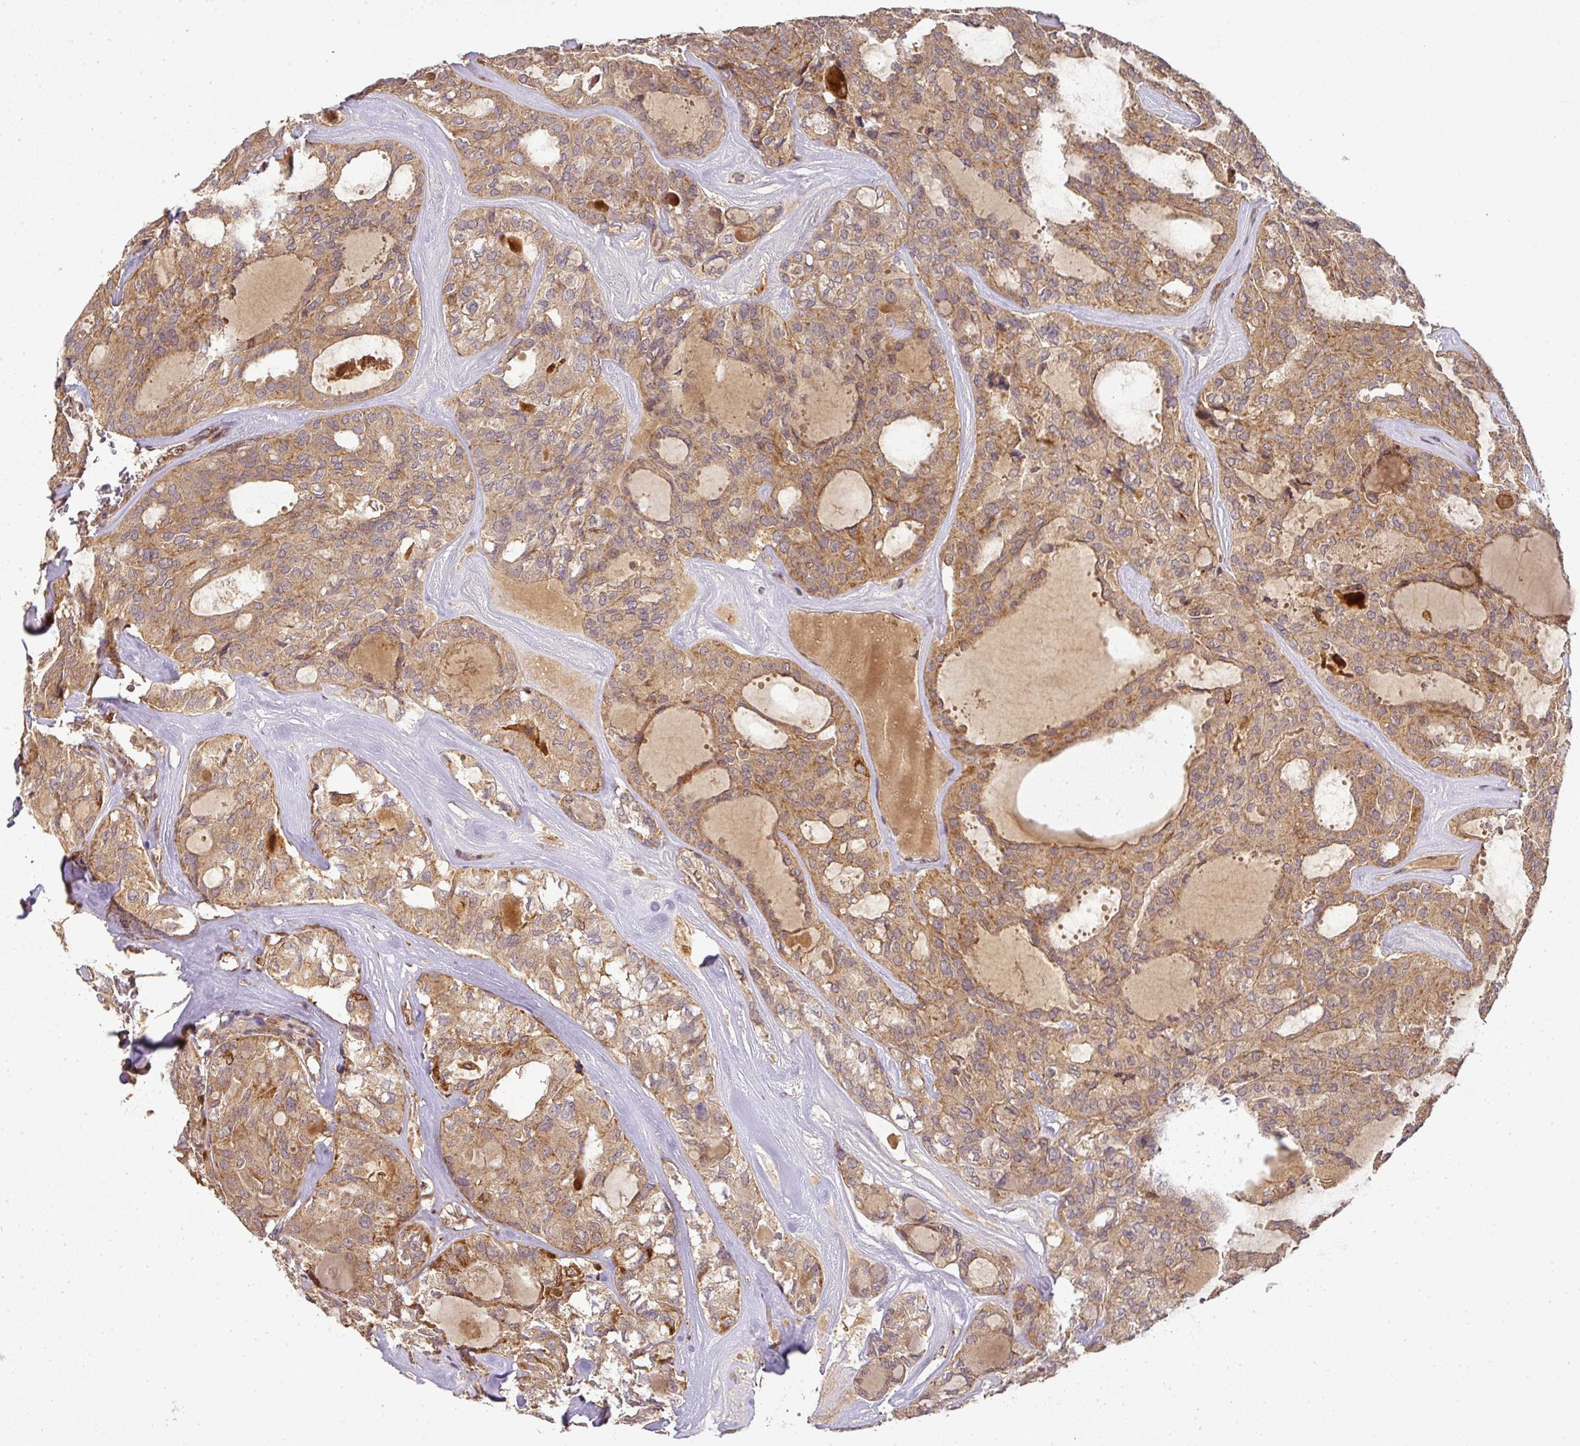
{"staining": {"intensity": "moderate", "quantity": ">75%", "location": "cytoplasmic/membranous"}, "tissue": "thyroid cancer", "cell_type": "Tumor cells", "image_type": "cancer", "snomed": [{"axis": "morphology", "description": "Follicular adenoma carcinoma, NOS"}, {"axis": "topography", "description": "Thyroid gland"}], "caption": "Thyroid follicular adenoma carcinoma tissue shows moderate cytoplasmic/membranous positivity in about >75% of tumor cells", "gene": "MALSU1", "patient": {"sex": "male", "age": 75}}